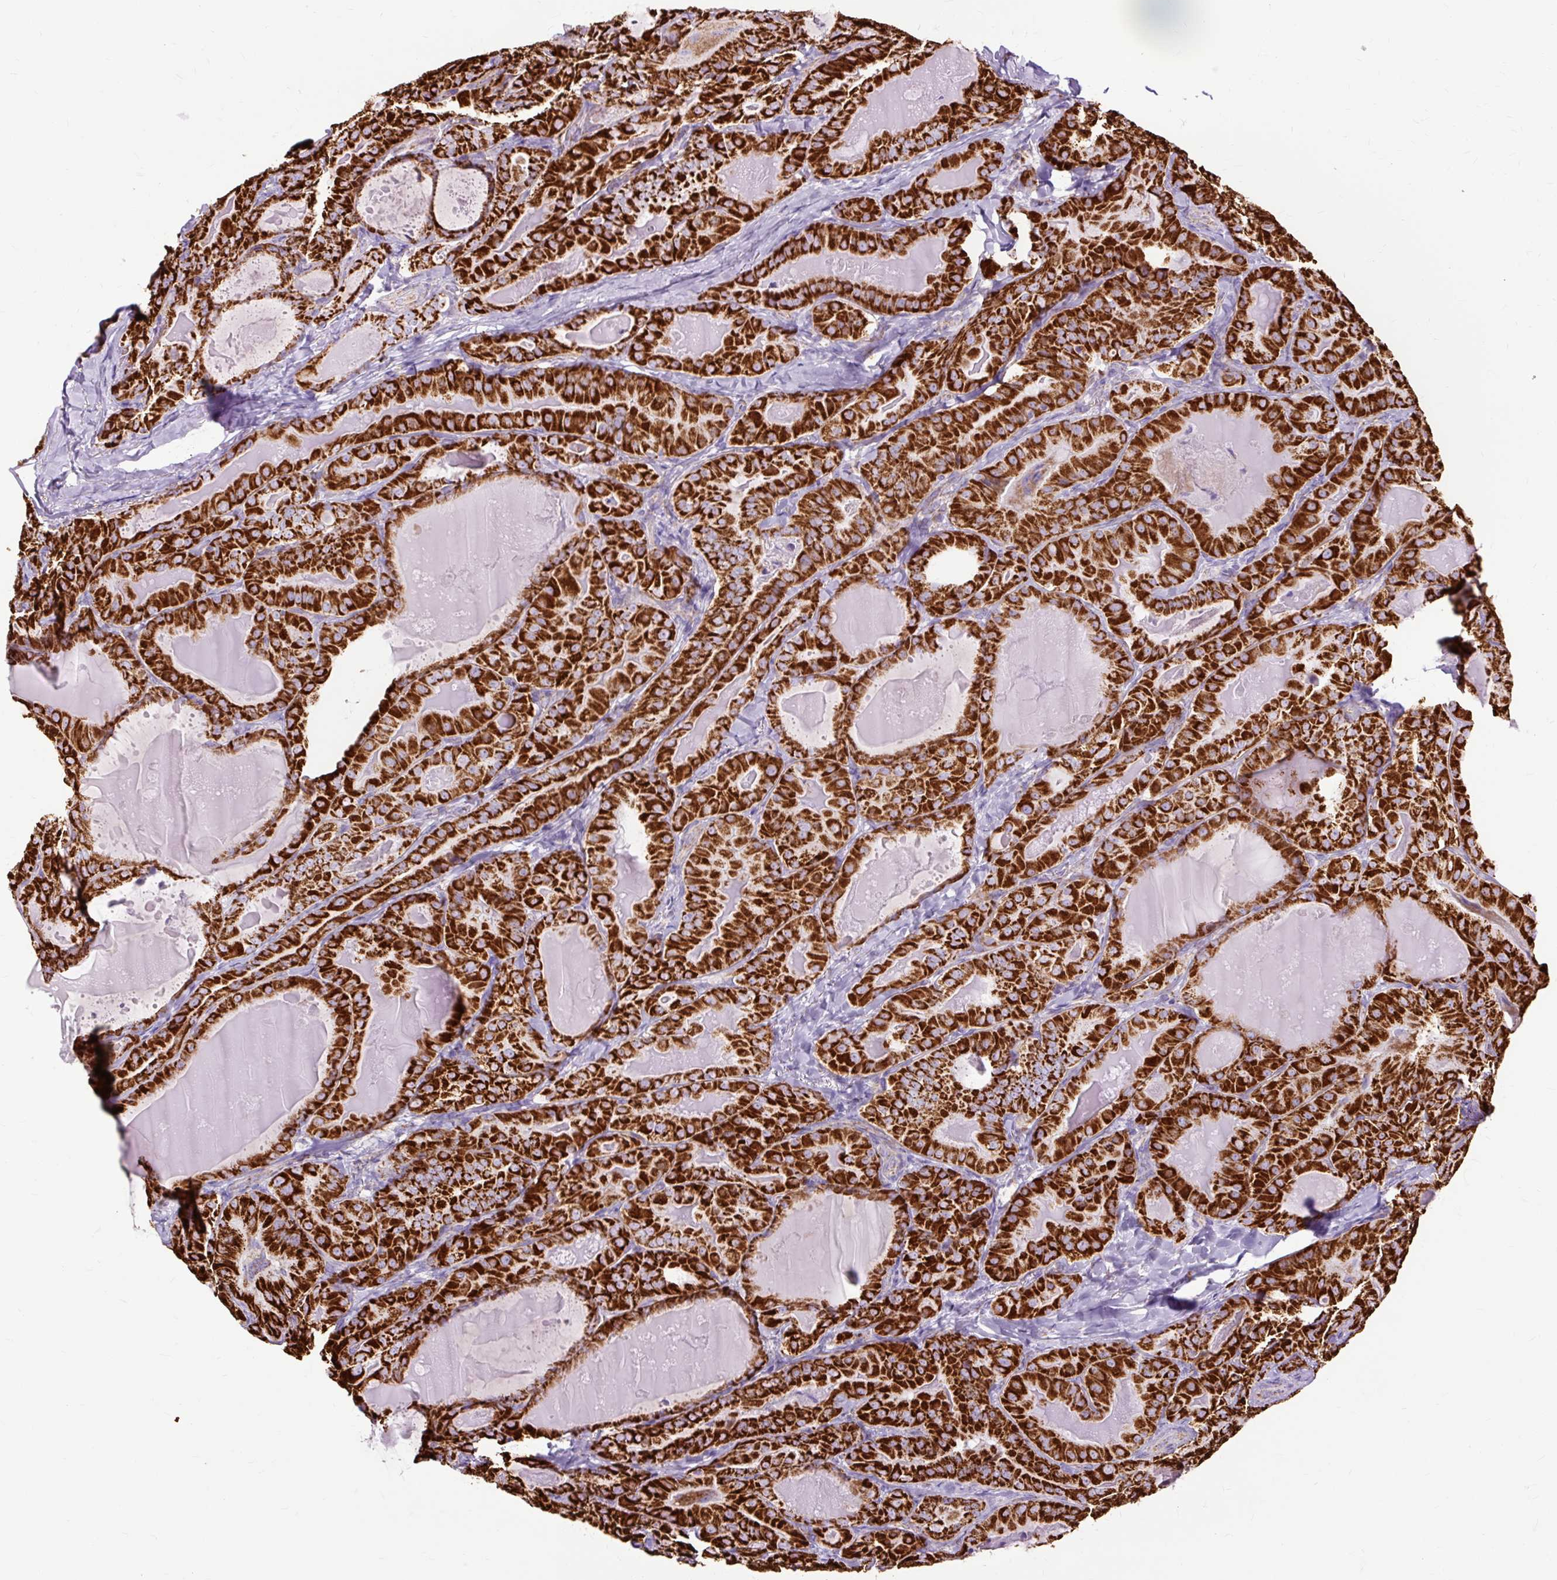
{"staining": {"intensity": "strong", "quantity": ">75%", "location": "cytoplasmic/membranous"}, "tissue": "thyroid cancer", "cell_type": "Tumor cells", "image_type": "cancer", "snomed": [{"axis": "morphology", "description": "Papillary adenocarcinoma, NOS"}, {"axis": "topography", "description": "Thyroid gland"}], "caption": "Immunohistochemistry histopathology image of neoplastic tissue: thyroid cancer (papillary adenocarcinoma) stained using IHC displays high levels of strong protein expression localized specifically in the cytoplasmic/membranous of tumor cells, appearing as a cytoplasmic/membranous brown color.", "gene": "DLAT", "patient": {"sex": "female", "age": 68}}